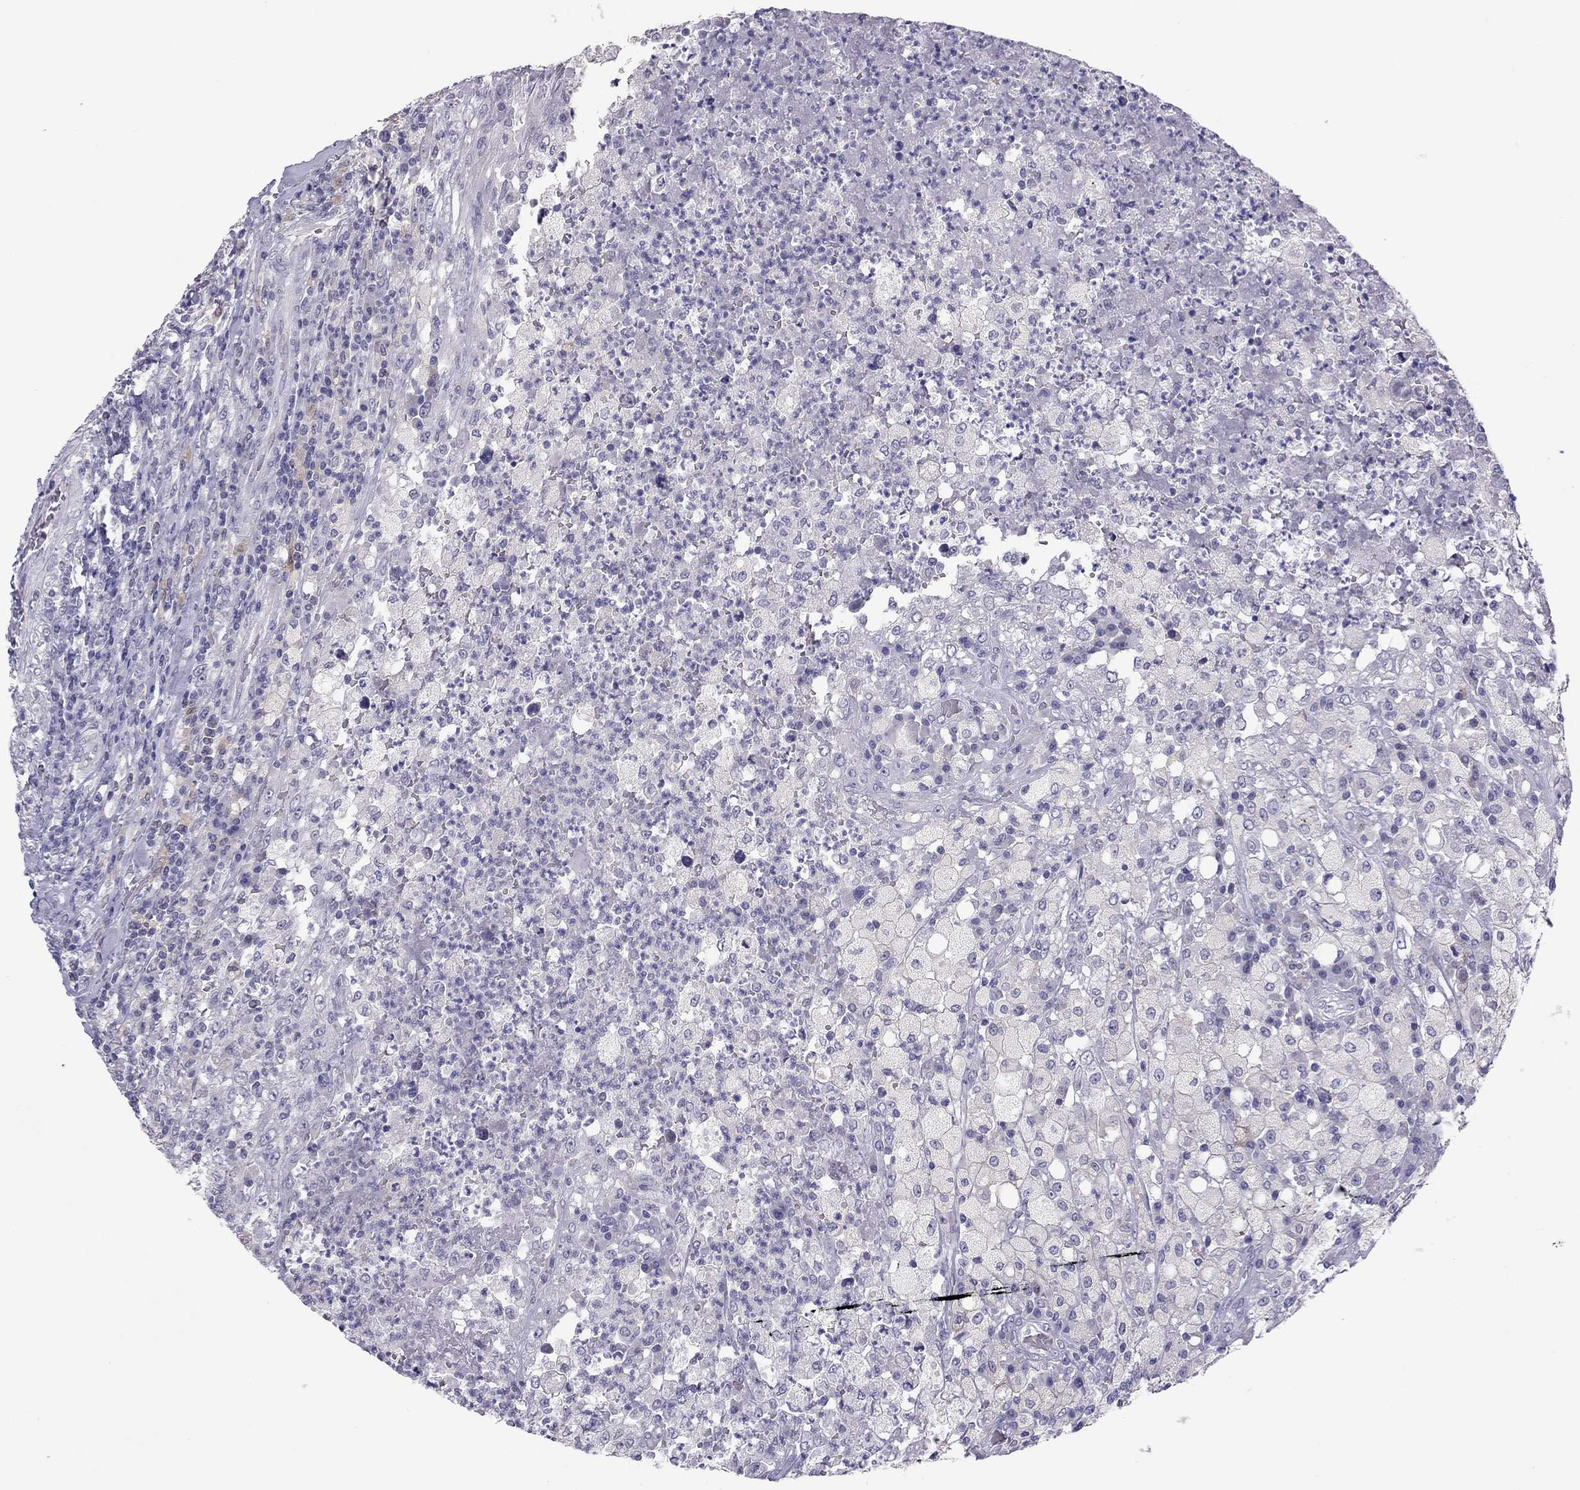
{"staining": {"intensity": "negative", "quantity": "none", "location": "none"}, "tissue": "testis cancer", "cell_type": "Tumor cells", "image_type": "cancer", "snomed": [{"axis": "morphology", "description": "Necrosis, NOS"}, {"axis": "morphology", "description": "Carcinoma, Embryonal, NOS"}, {"axis": "topography", "description": "Testis"}], "caption": "Tumor cells are negative for protein expression in human testis embryonal carcinoma.", "gene": "PPP1R3A", "patient": {"sex": "male", "age": 19}}